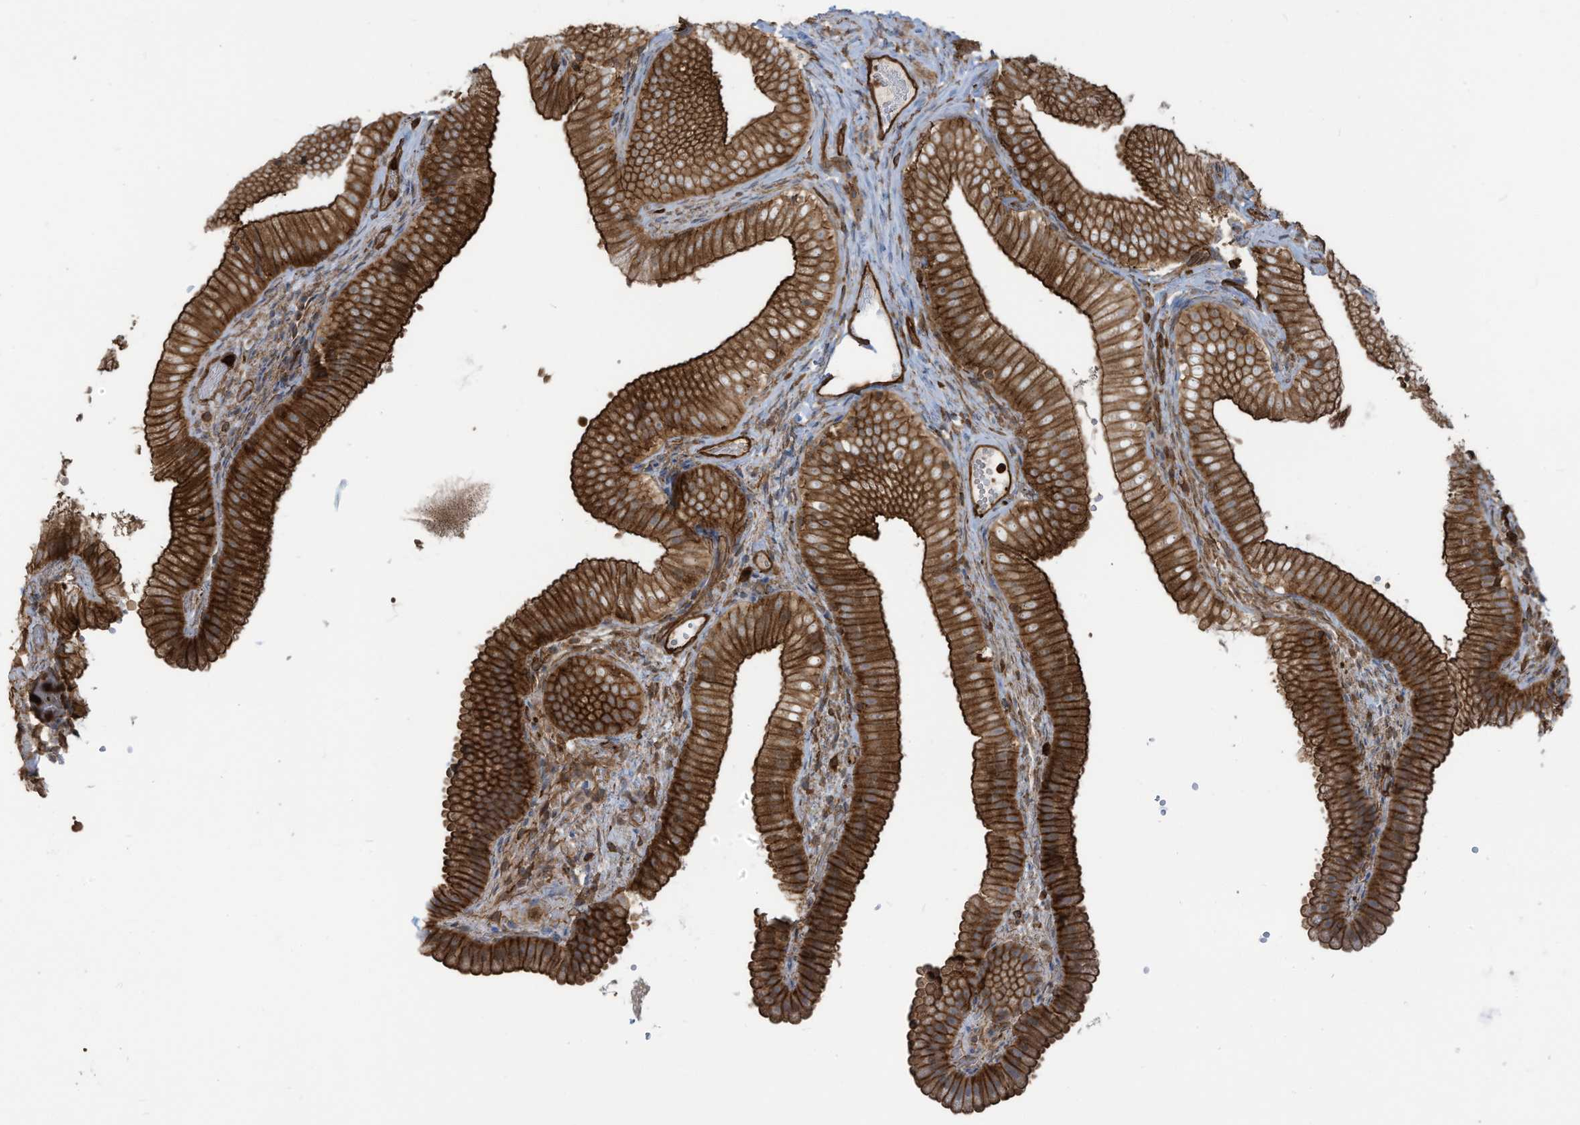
{"staining": {"intensity": "strong", "quantity": ">75%", "location": "cytoplasmic/membranous"}, "tissue": "gallbladder", "cell_type": "Glandular cells", "image_type": "normal", "snomed": [{"axis": "morphology", "description": "Normal tissue, NOS"}, {"axis": "topography", "description": "Gallbladder"}], "caption": "Immunohistochemical staining of normal human gallbladder exhibits high levels of strong cytoplasmic/membranous staining in approximately >75% of glandular cells. Nuclei are stained in blue.", "gene": "SLC9A2", "patient": {"sex": "female", "age": 30}}